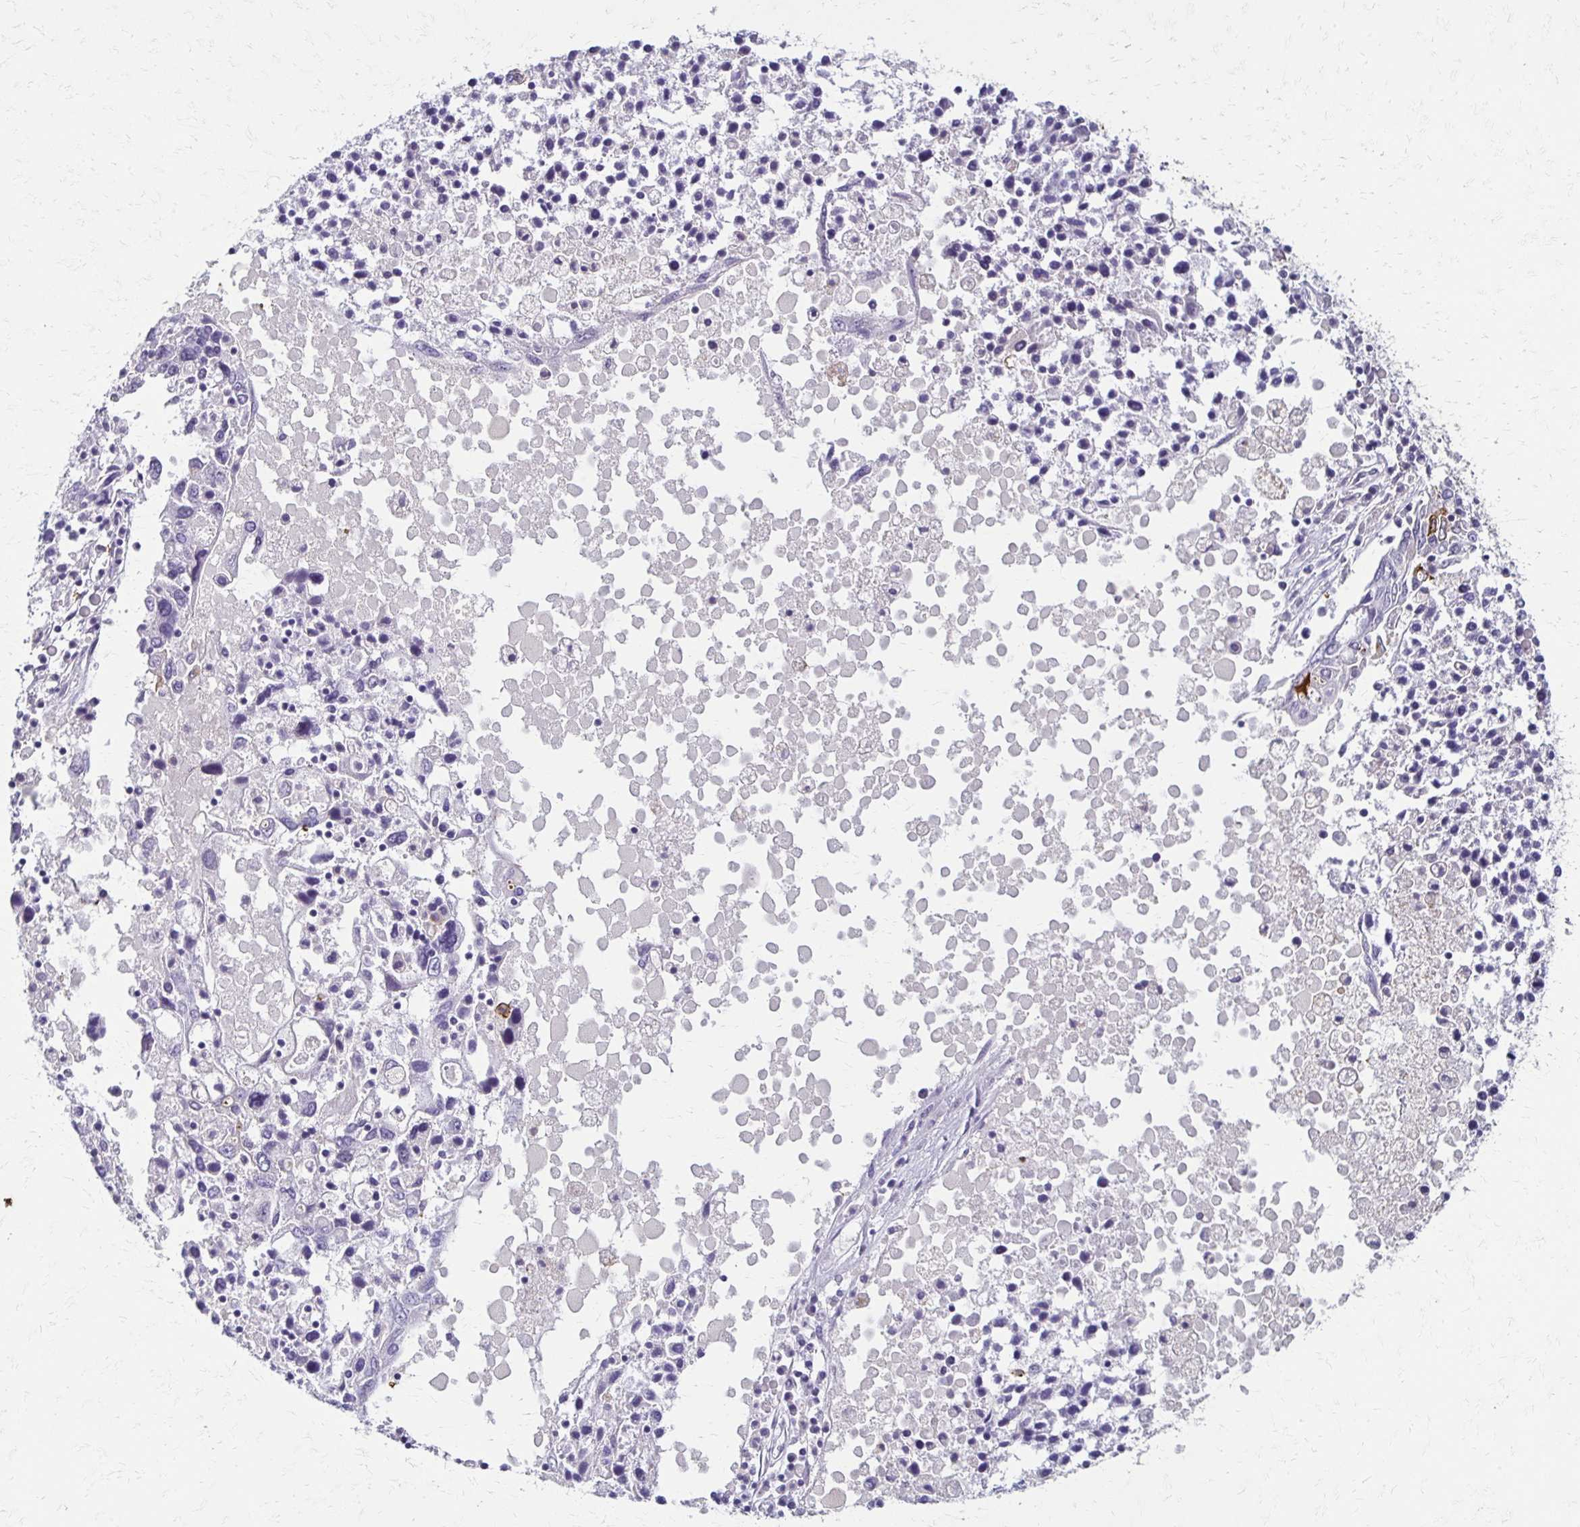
{"staining": {"intensity": "negative", "quantity": "none", "location": "none"}, "tissue": "ovarian cancer", "cell_type": "Tumor cells", "image_type": "cancer", "snomed": [{"axis": "morphology", "description": "Carcinoma, endometroid"}, {"axis": "topography", "description": "Ovary"}], "caption": "Histopathology image shows no protein expression in tumor cells of ovarian cancer tissue.", "gene": "BBS12", "patient": {"sex": "female", "age": 62}}